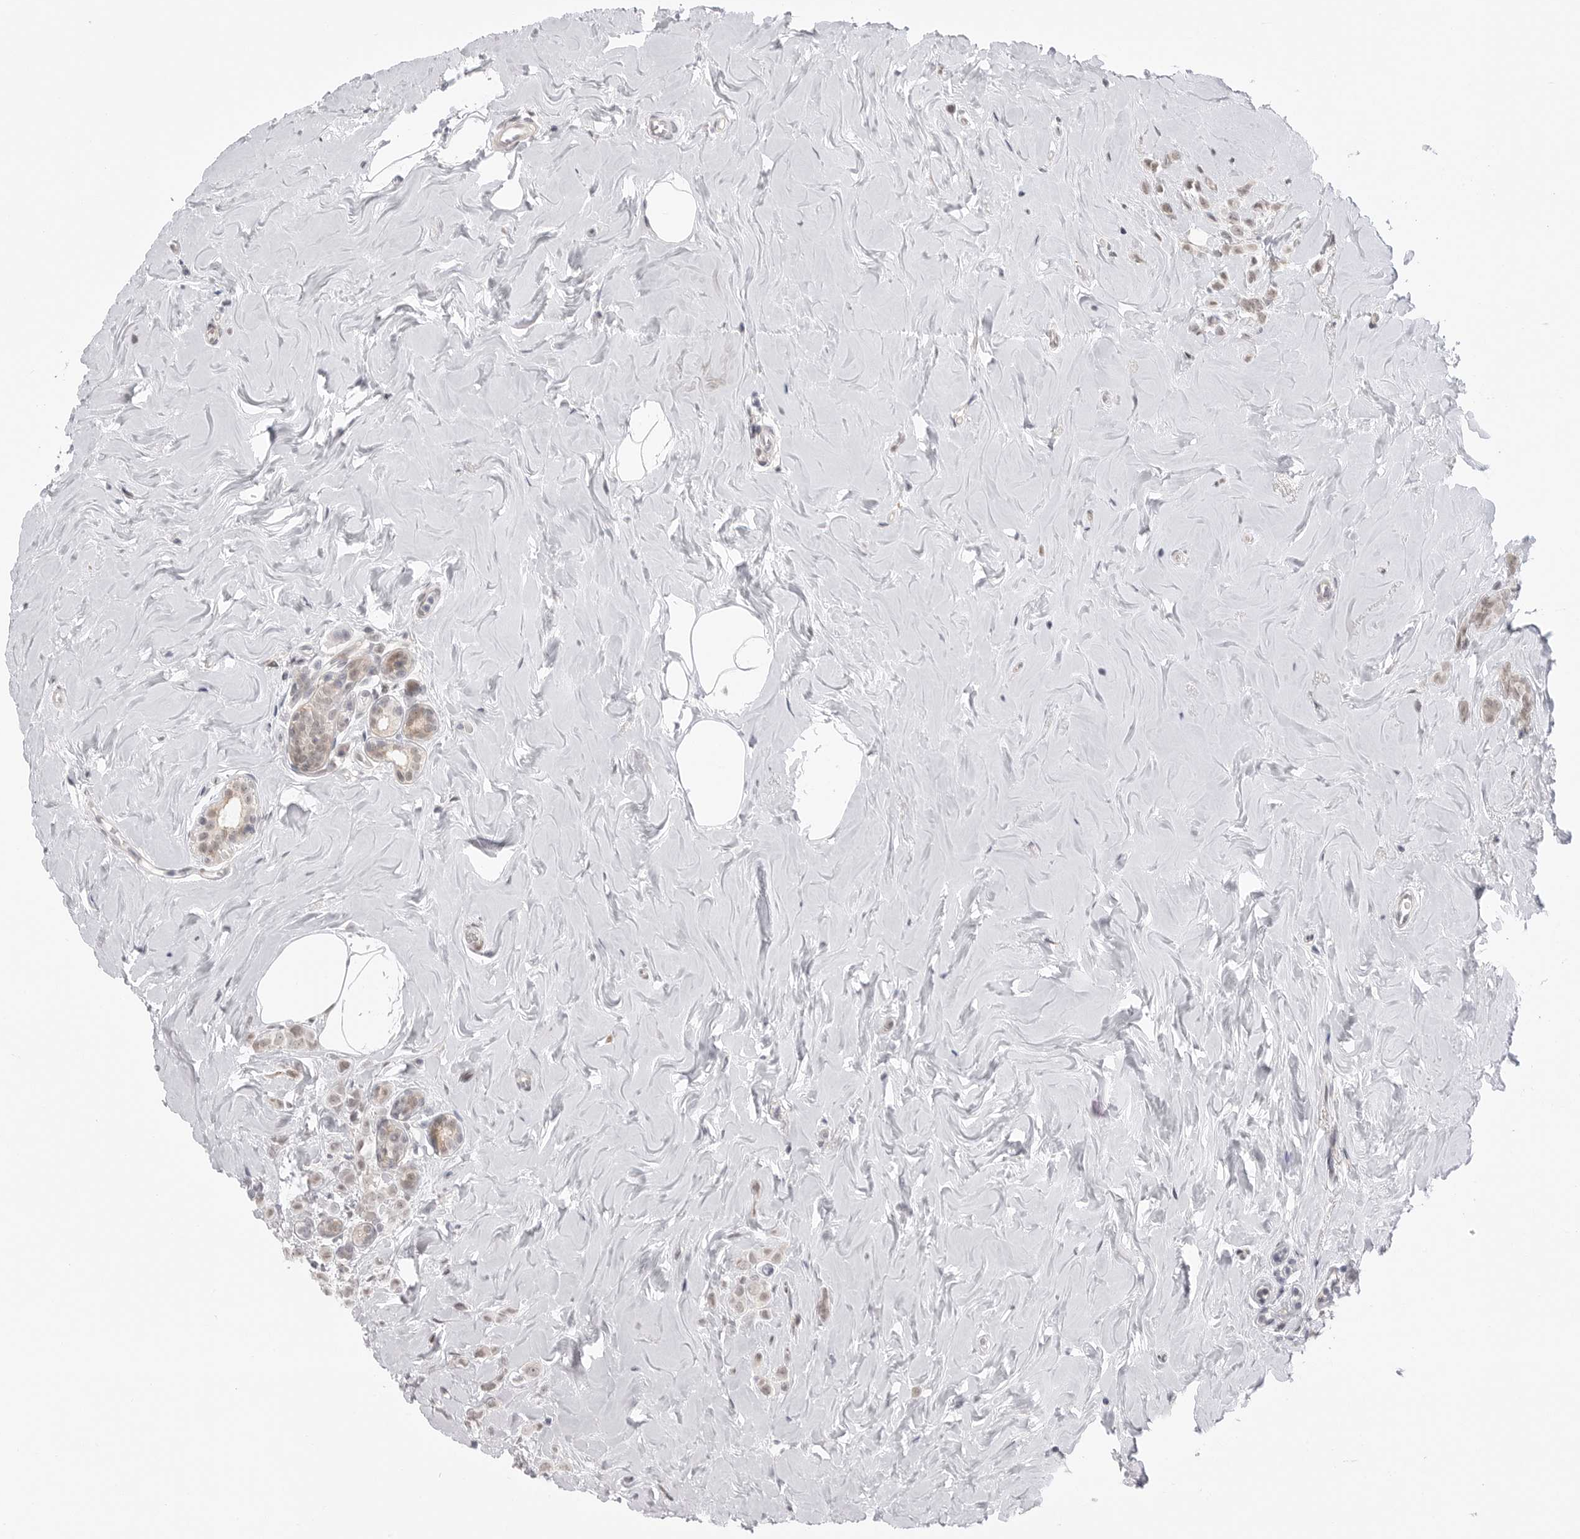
{"staining": {"intensity": "weak", "quantity": "25%-75%", "location": "cytoplasmic/membranous,nuclear"}, "tissue": "breast cancer", "cell_type": "Tumor cells", "image_type": "cancer", "snomed": [{"axis": "morphology", "description": "Lobular carcinoma"}, {"axis": "topography", "description": "Breast"}], "caption": "Protein staining exhibits weak cytoplasmic/membranous and nuclear staining in approximately 25%-75% of tumor cells in breast cancer (lobular carcinoma).", "gene": "GGT6", "patient": {"sex": "female", "age": 47}}